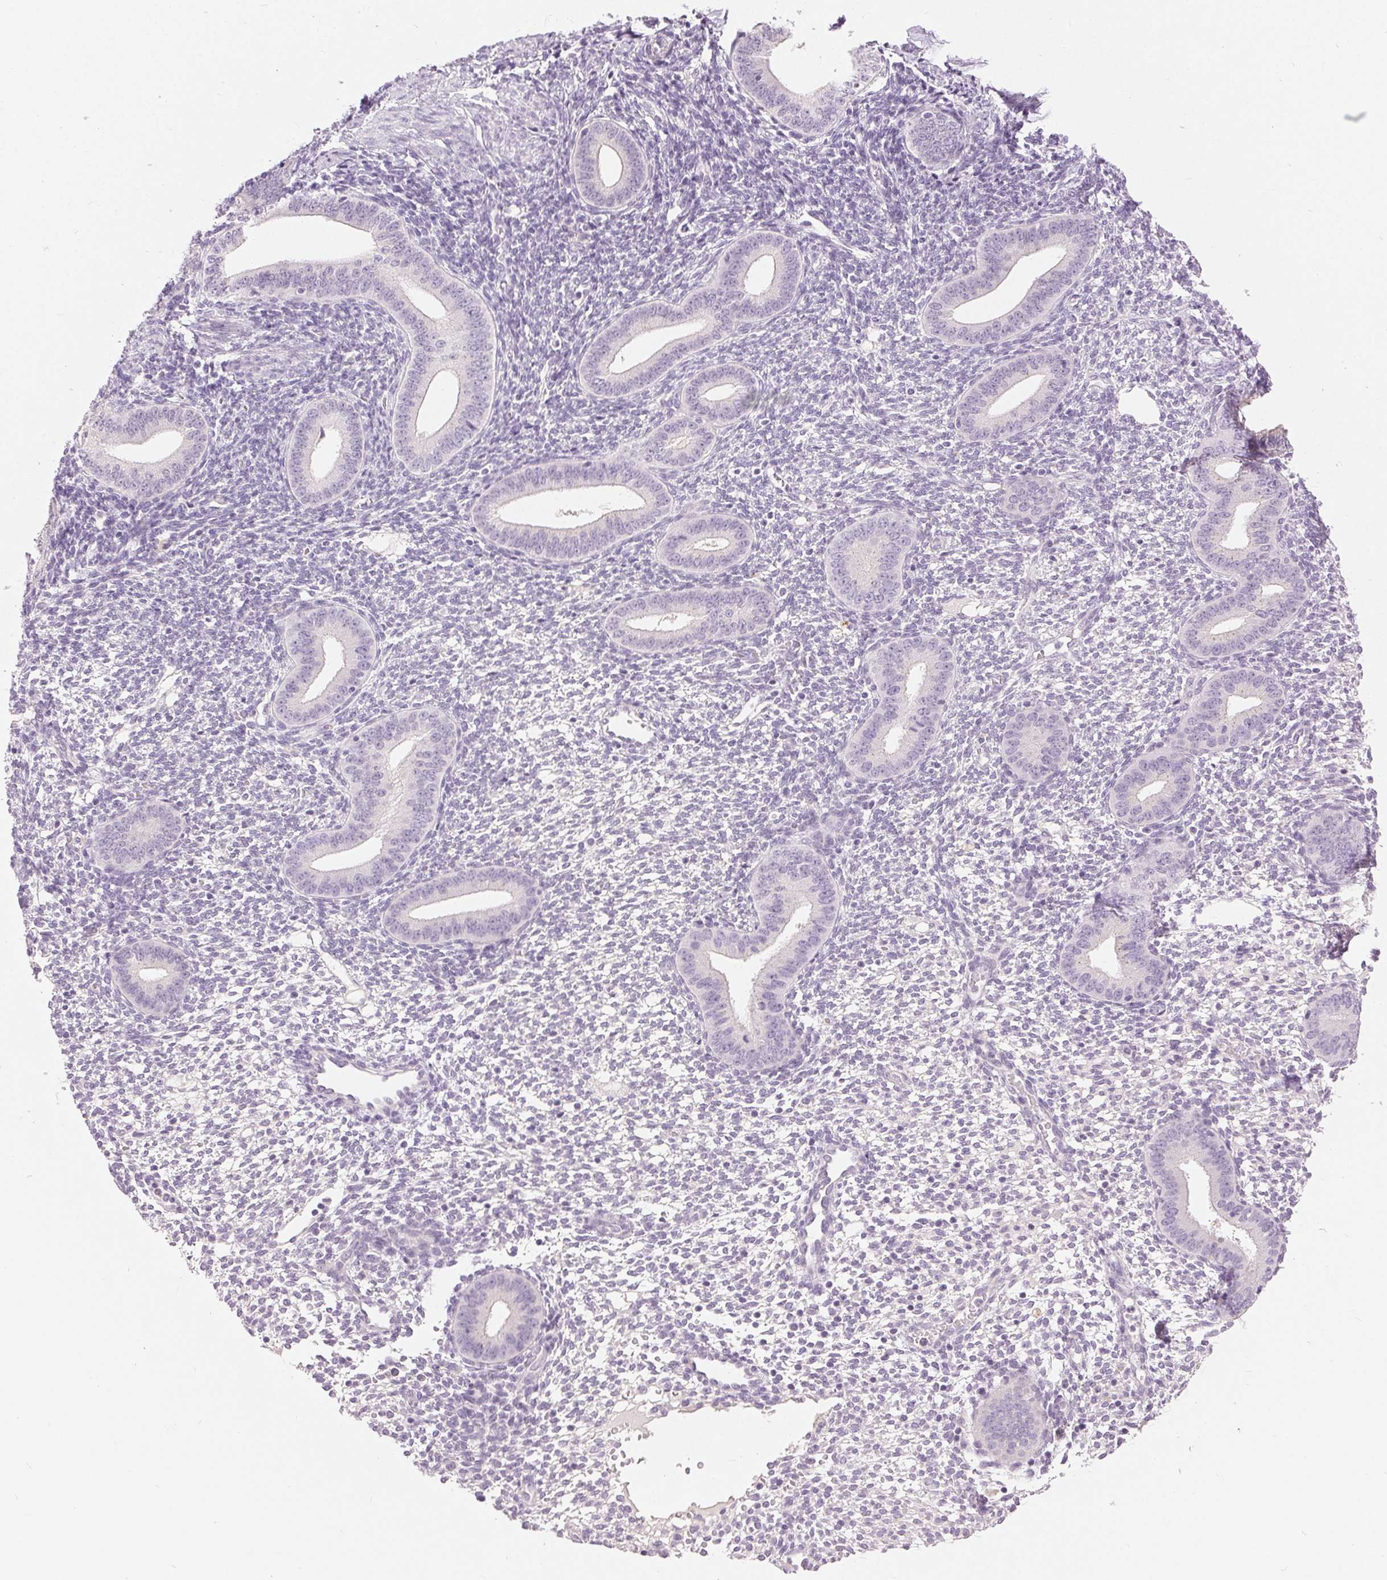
{"staining": {"intensity": "negative", "quantity": "none", "location": "none"}, "tissue": "endometrium", "cell_type": "Cells in endometrial stroma", "image_type": "normal", "snomed": [{"axis": "morphology", "description": "Normal tissue, NOS"}, {"axis": "topography", "description": "Endometrium"}], "caption": "A photomicrograph of endometrium stained for a protein displays no brown staining in cells in endometrial stroma. Nuclei are stained in blue.", "gene": "DSG3", "patient": {"sex": "female", "age": 40}}